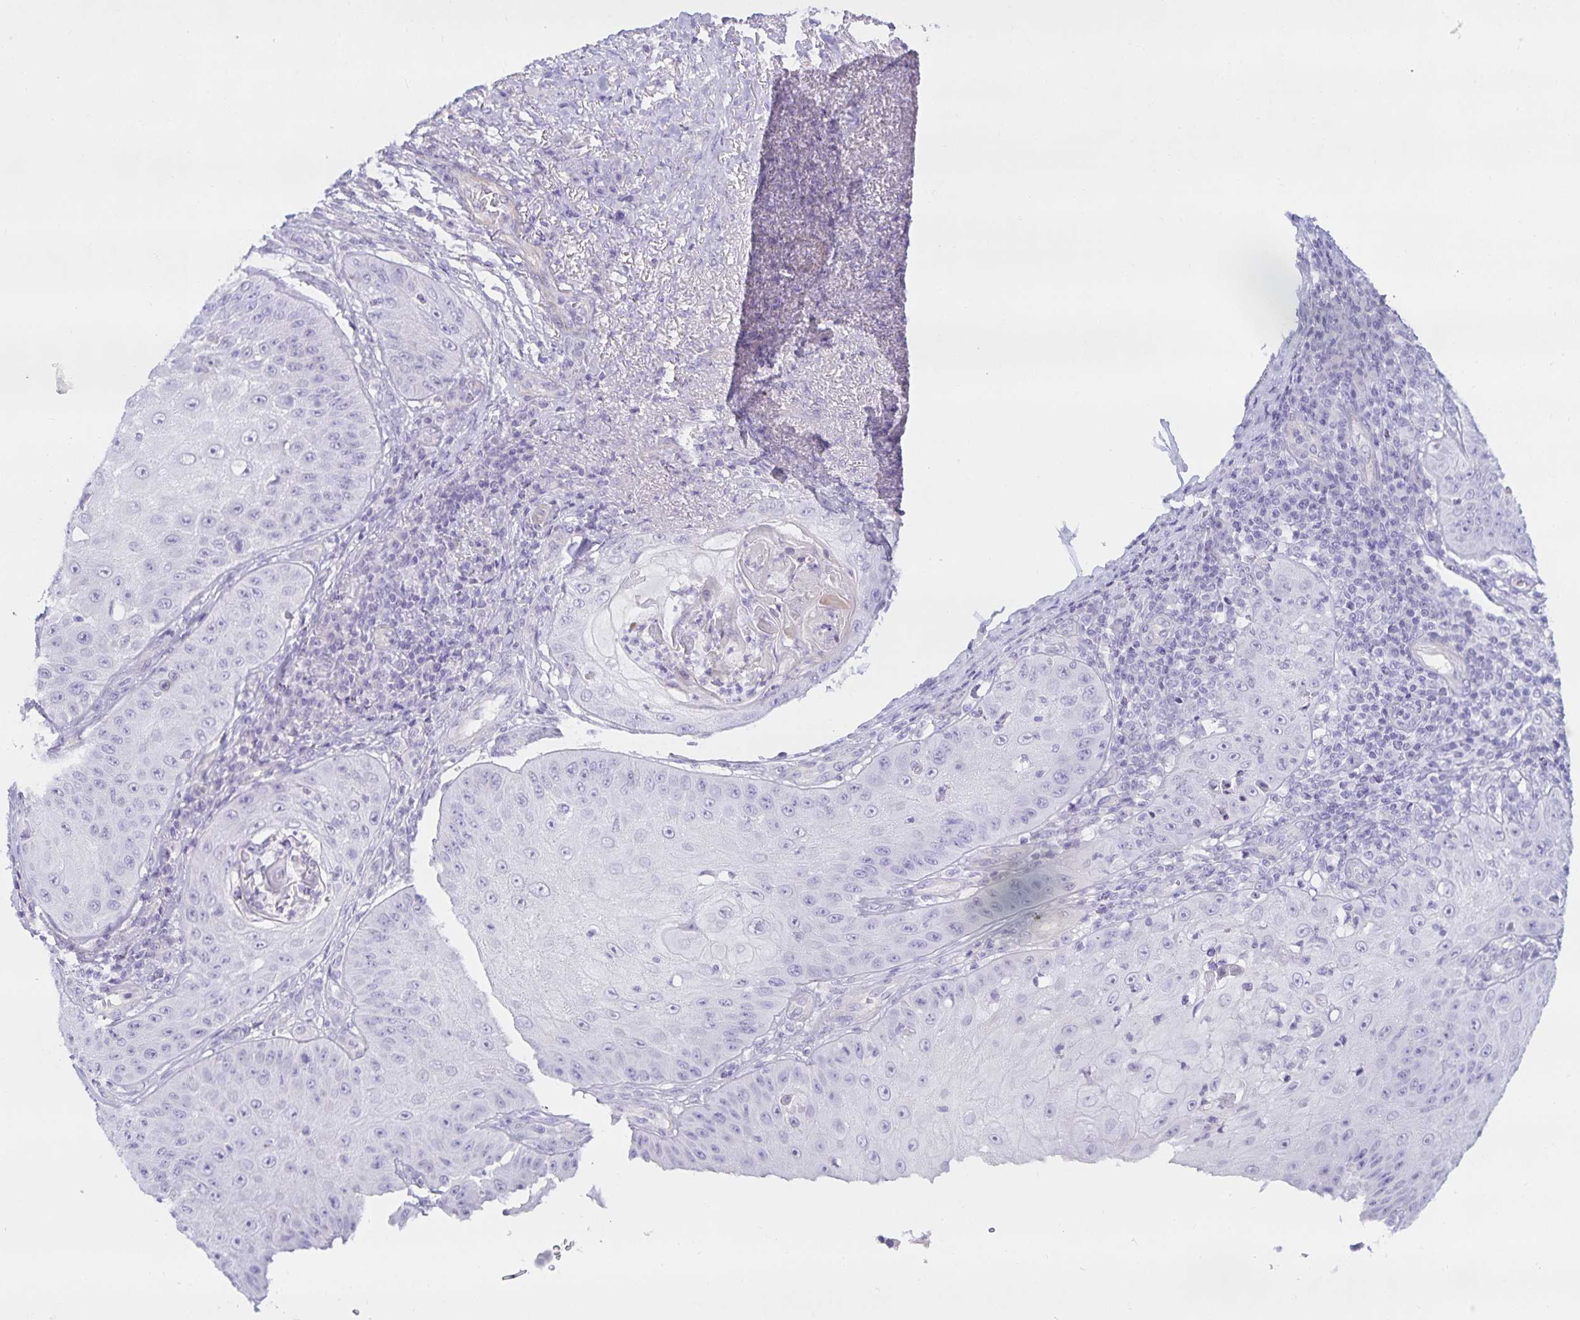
{"staining": {"intensity": "negative", "quantity": "none", "location": "none"}, "tissue": "skin cancer", "cell_type": "Tumor cells", "image_type": "cancer", "snomed": [{"axis": "morphology", "description": "Squamous cell carcinoma, NOS"}, {"axis": "topography", "description": "Skin"}], "caption": "Tumor cells are negative for brown protein staining in squamous cell carcinoma (skin).", "gene": "SPAG4", "patient": {"sex": "male", "age": 70}}